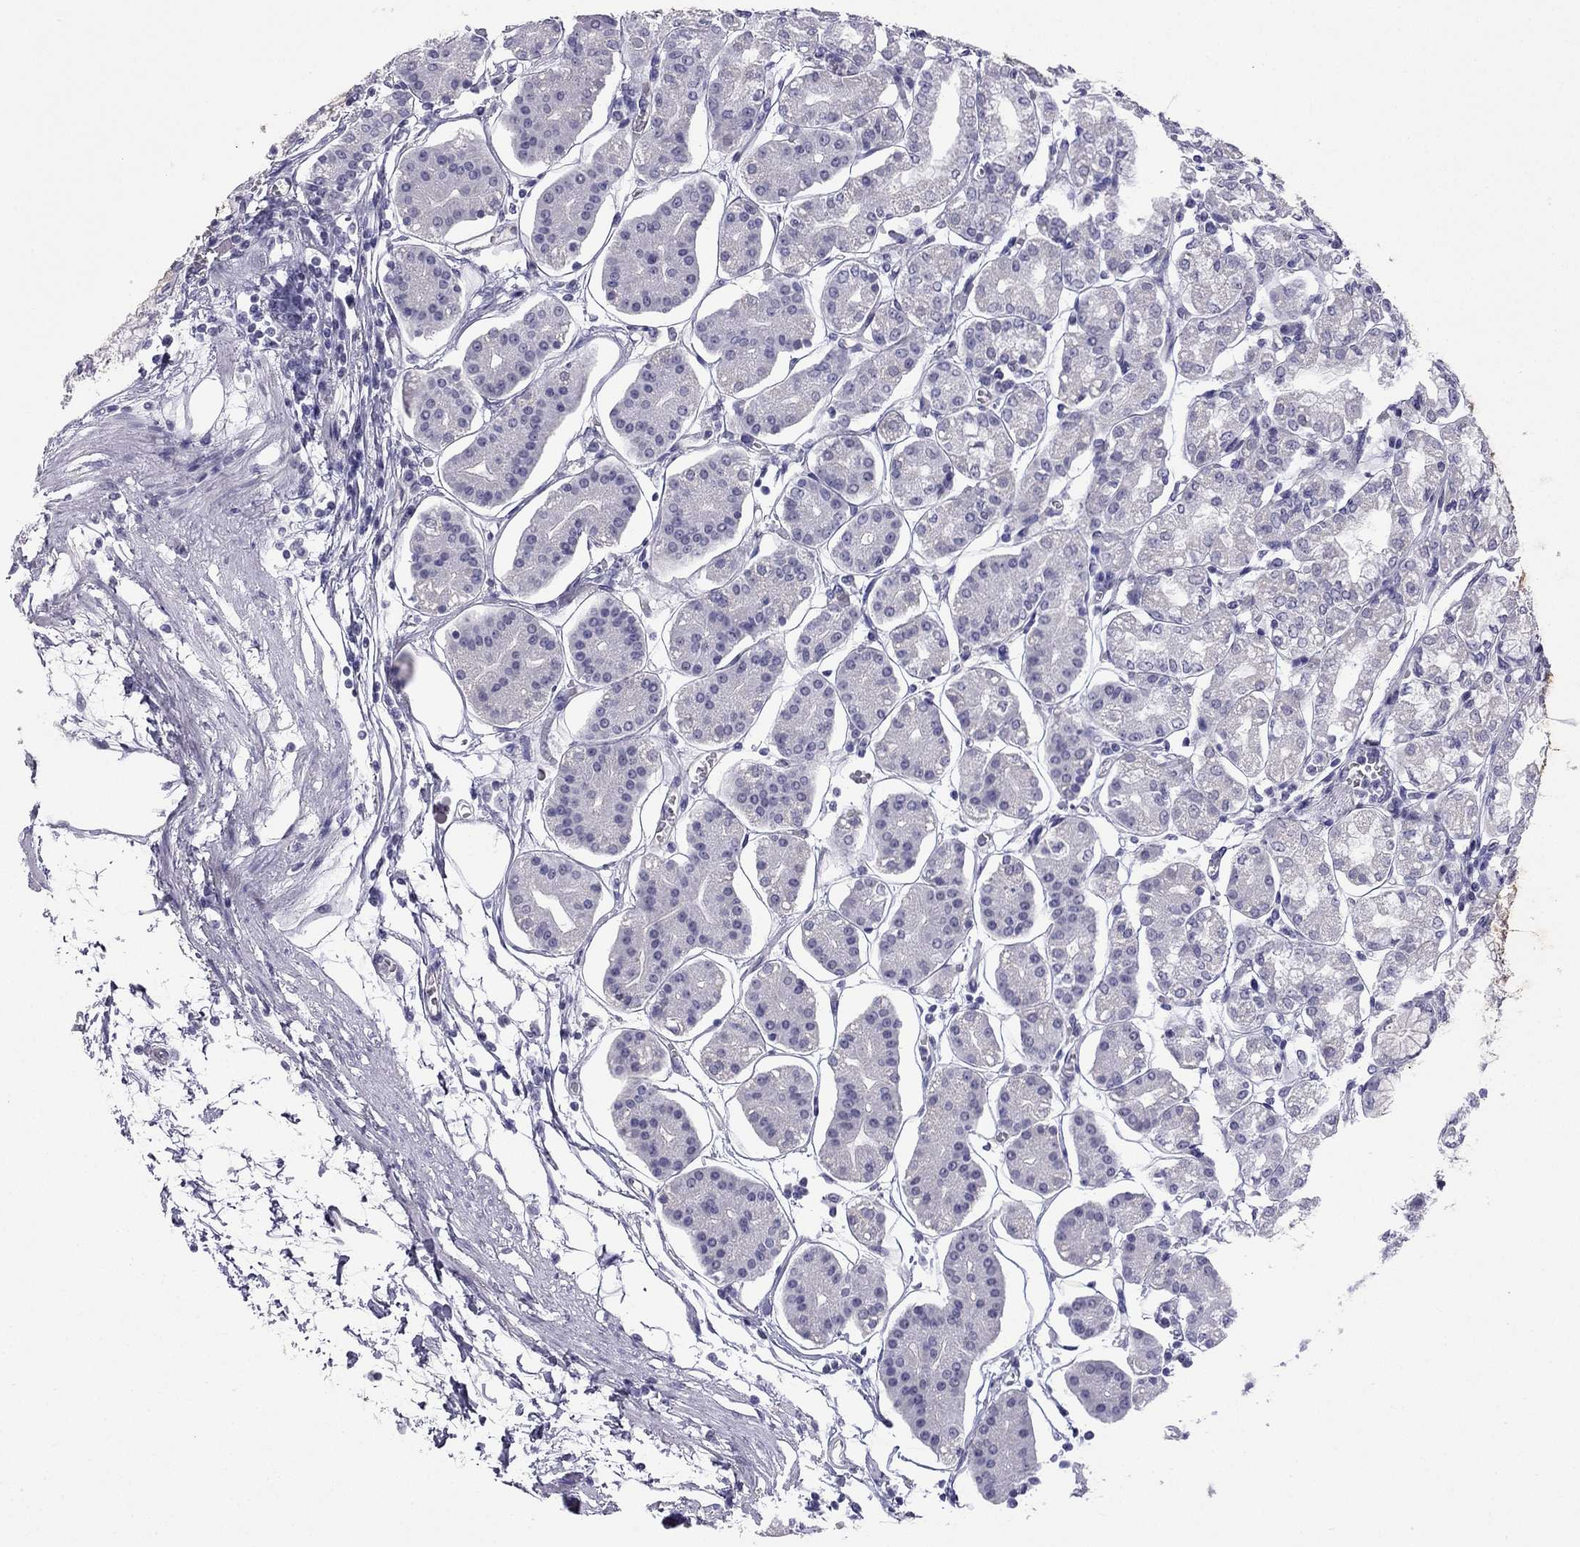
{"staining": {"intensity": "negative", "quantity": "none", "location": "none"}, "tissue": "stomach", "cell_type": "Glandular cells", "image_type": "normal", "snomed": [{"axis": "morphology", "description": "Normal tissue, NOS"}, {"axis": "topography", "description": "Skeletal muscle"}, {"axis": "topography", "description": "Stomach"}], "caption": "A high-resolution photomicrograph shows immunohistochemistry staining of benign stomach, which demonstrates no significant positivity in glandular cells. Brightfield microscopy of IHC stained with DAB (3,3'-diaminobenzidine) (brown) and hematoxylin (blue), captured at high magnification.", "gene": "CFAP53", "patient": {"sex": "female", "age": 57}}